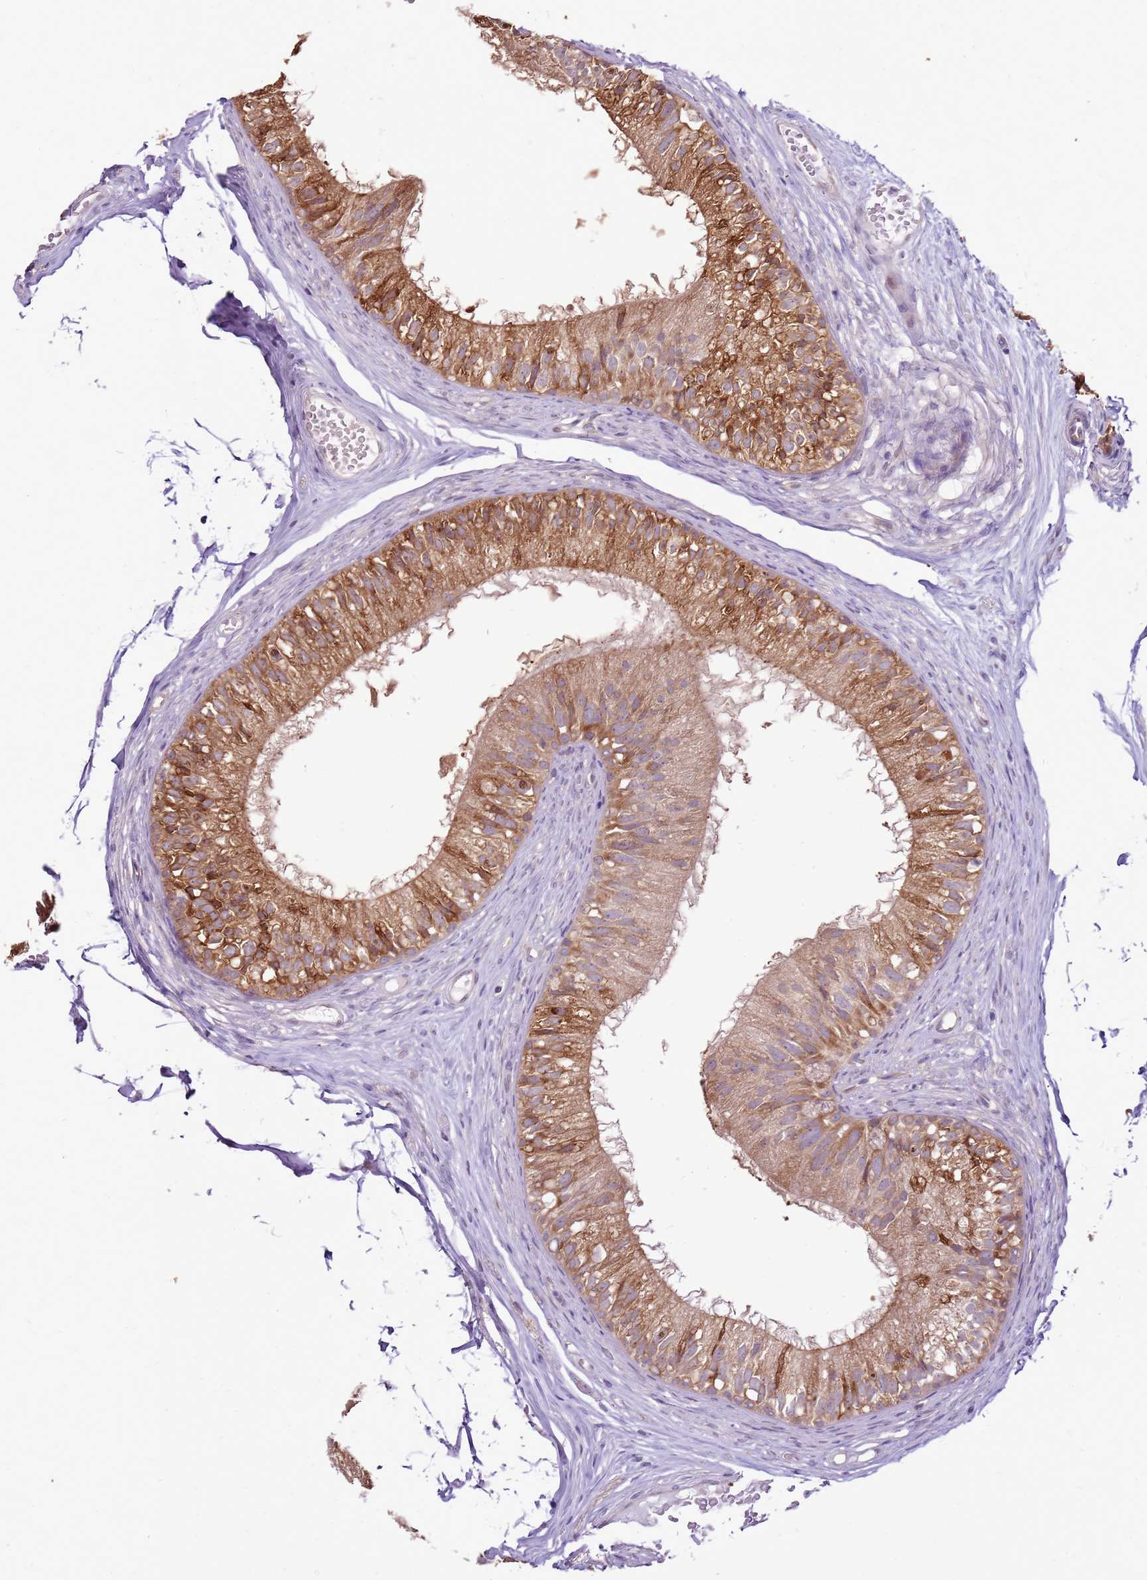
{"staining": {"intensity": "moderate", "quantity": ">75%", "location": "cytoplasmic/membranous"}, "tissue": "epididymis", "cell_type": "Glandular cells", "image_type": "normal", "snomed": [{"axis": "morphology", "description": "Normal tissue, NOS"}, {"axis": "morphology", "description": "Seminoma in situ"}, {"axis": "topography", "description": "Testis"}, {"axis": "topography", "description": "Epididymis"}], "caption": "Immunohistochemistry (IHC) image of unremarkable epididymis: human epididymis stained using IHC displays medium levels of moderate protein expression localized specifically in the cytoplasmic/membranous of glandular cells, appearing as a cytoplasmic/membranous brown color.", "gene": "UGGT2", "patient": {"sex": "male", "age": 28}}